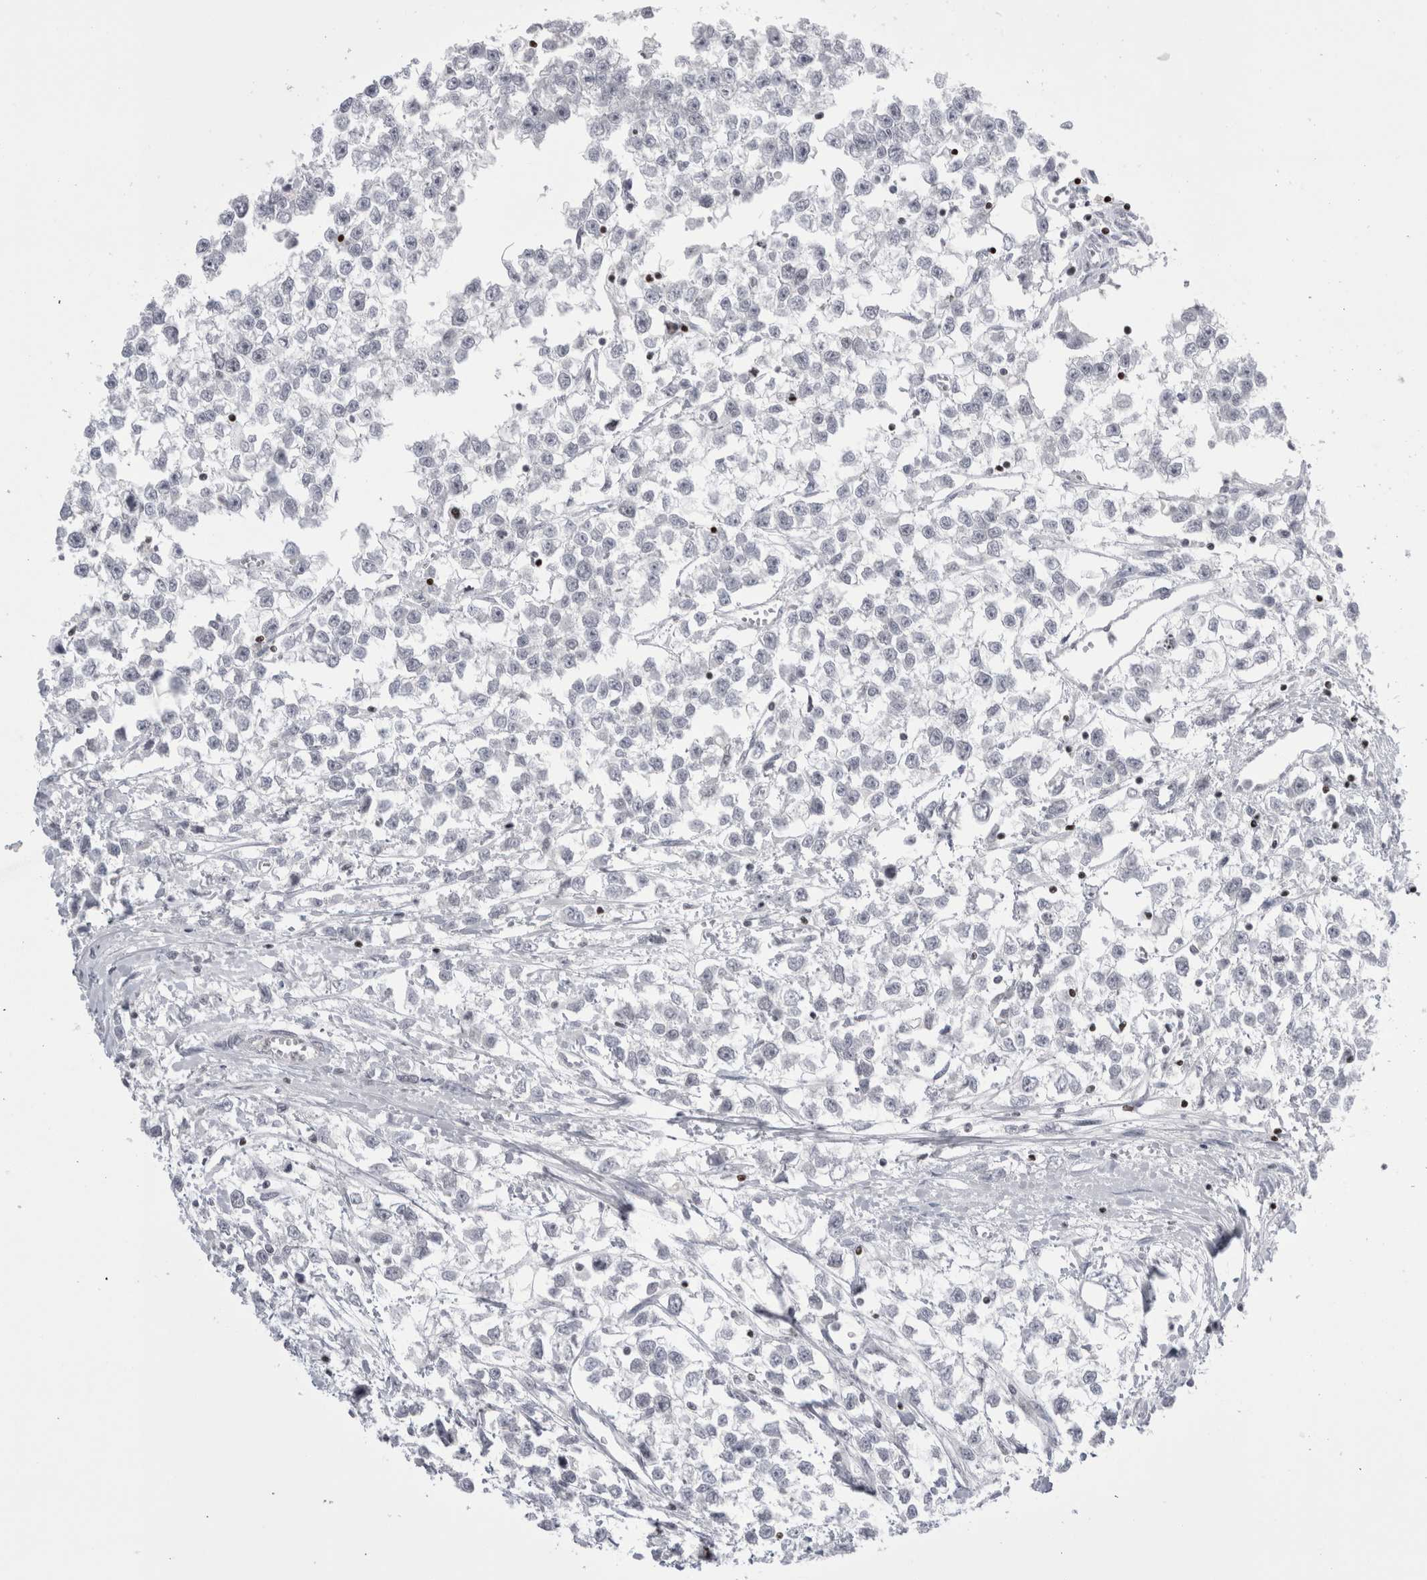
{"staining": {"intensity": "negative", "quantity": "none", "location": "none"}, "tissue": "testis cancer", "cell_type": "Tumor cells", "image_type": "cancer", "snomed": [{"axis": "morphology", "description": "Seminoma, NOS"}, {"axis": "morphology", "description": "Carcinoma, Embryonal, NOS"}, {"axis": "topography", "description": "Testis"}], "caption": "Immunohistochemistry of human seminoma (testis) reveals no positivity in tumor cells. (Brightfield microscopy of DAB IHC at high magnification).", "gene": "FNDC8", "patient": {"sex": "male", "age": 51}}